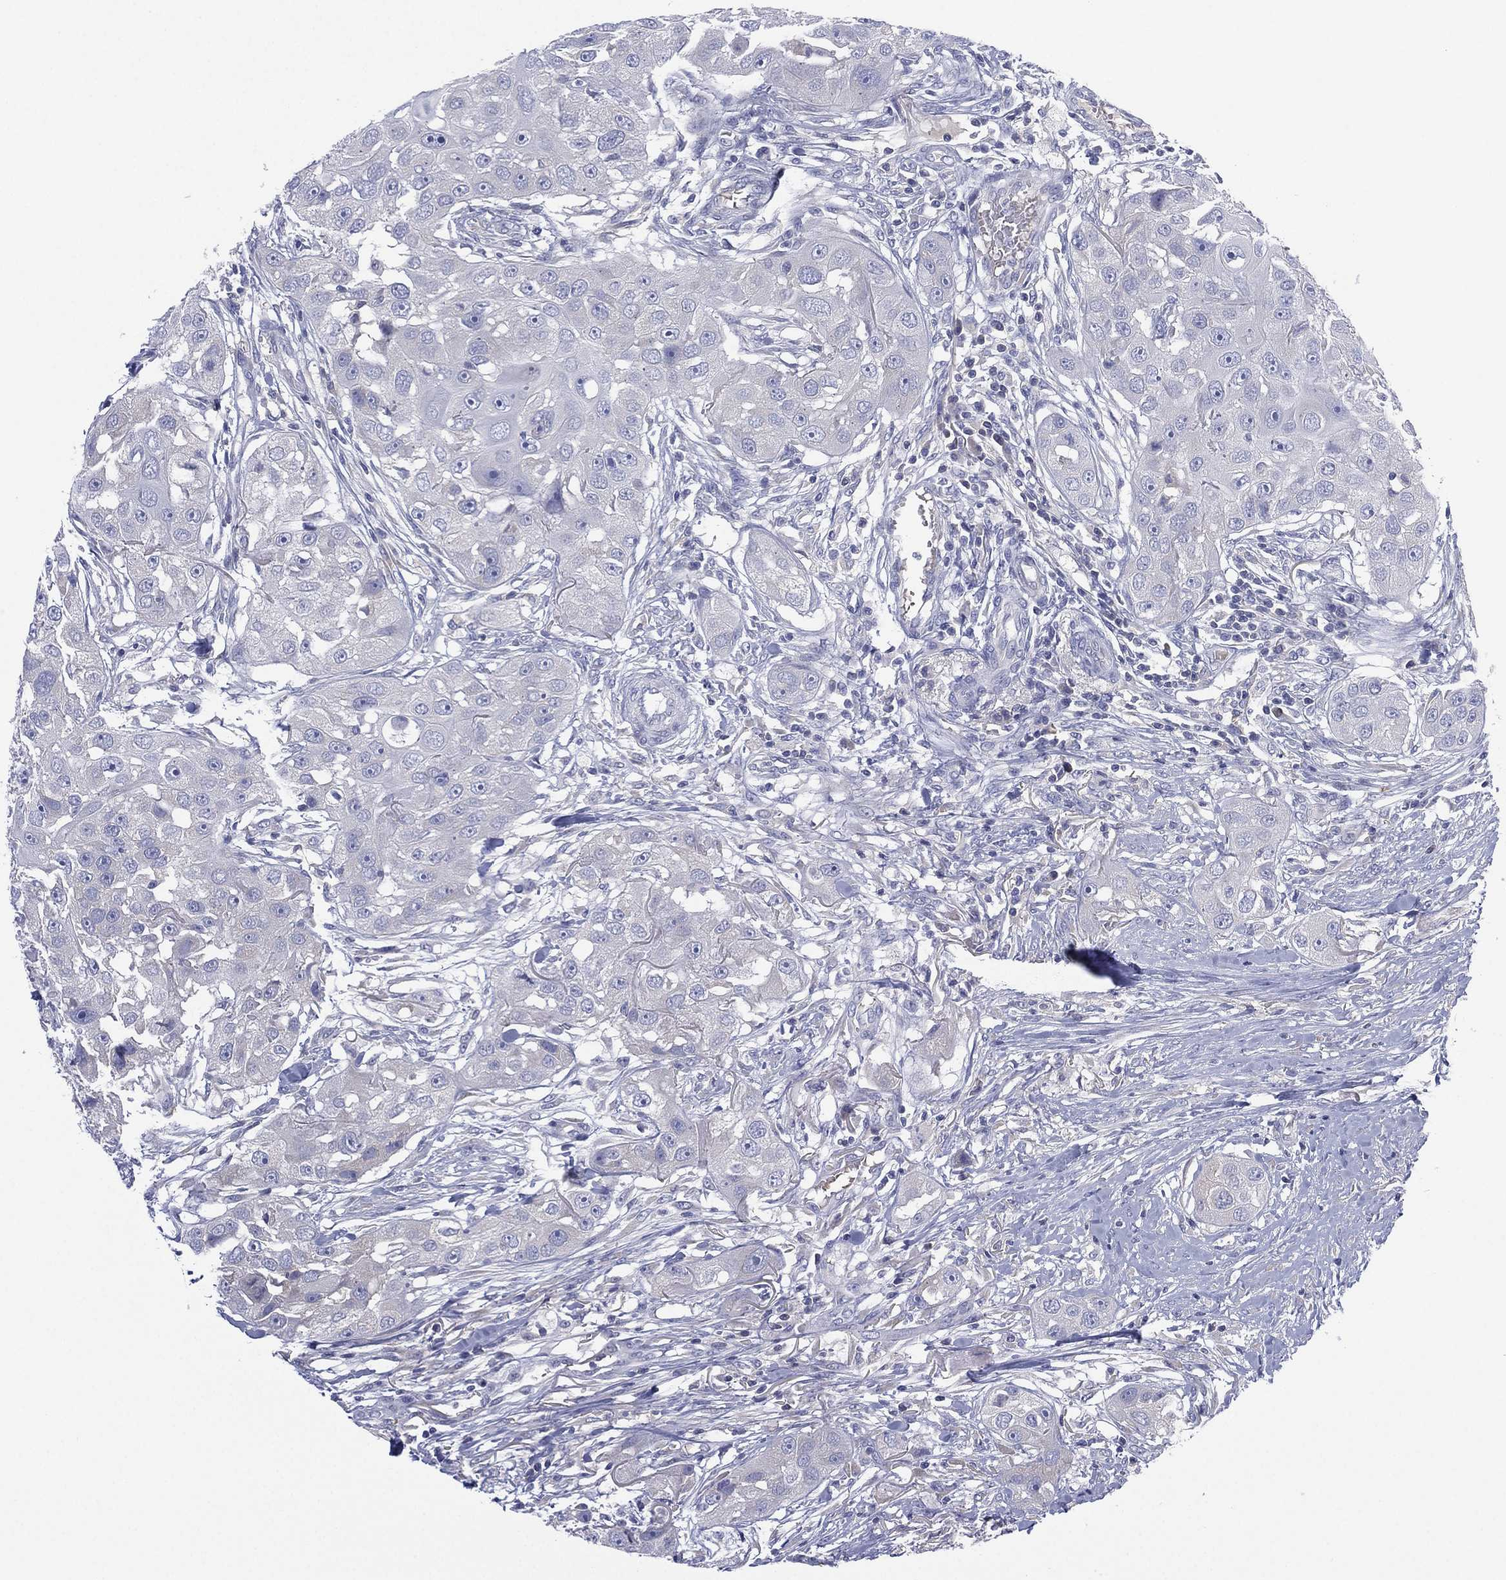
{"staining": {"intensity": "negative", "quantity": "none", "location": "none"}, "tissue": "head and neck cancer", "cell_type": "Tumor cells", "image_type": "cancer", "snomed": [{"axis": "morphology", "description": "Squamous cell carcinoma, NOS"}, {"axis": "topography", "description": "Head-Neck"}], "caption": "Tumor cells are negative for protein expression in human head and neck cancer (squamous cell carcinoma).", "gene": "CYP2D6", "patient": {"sex": "male", "age": 51}}